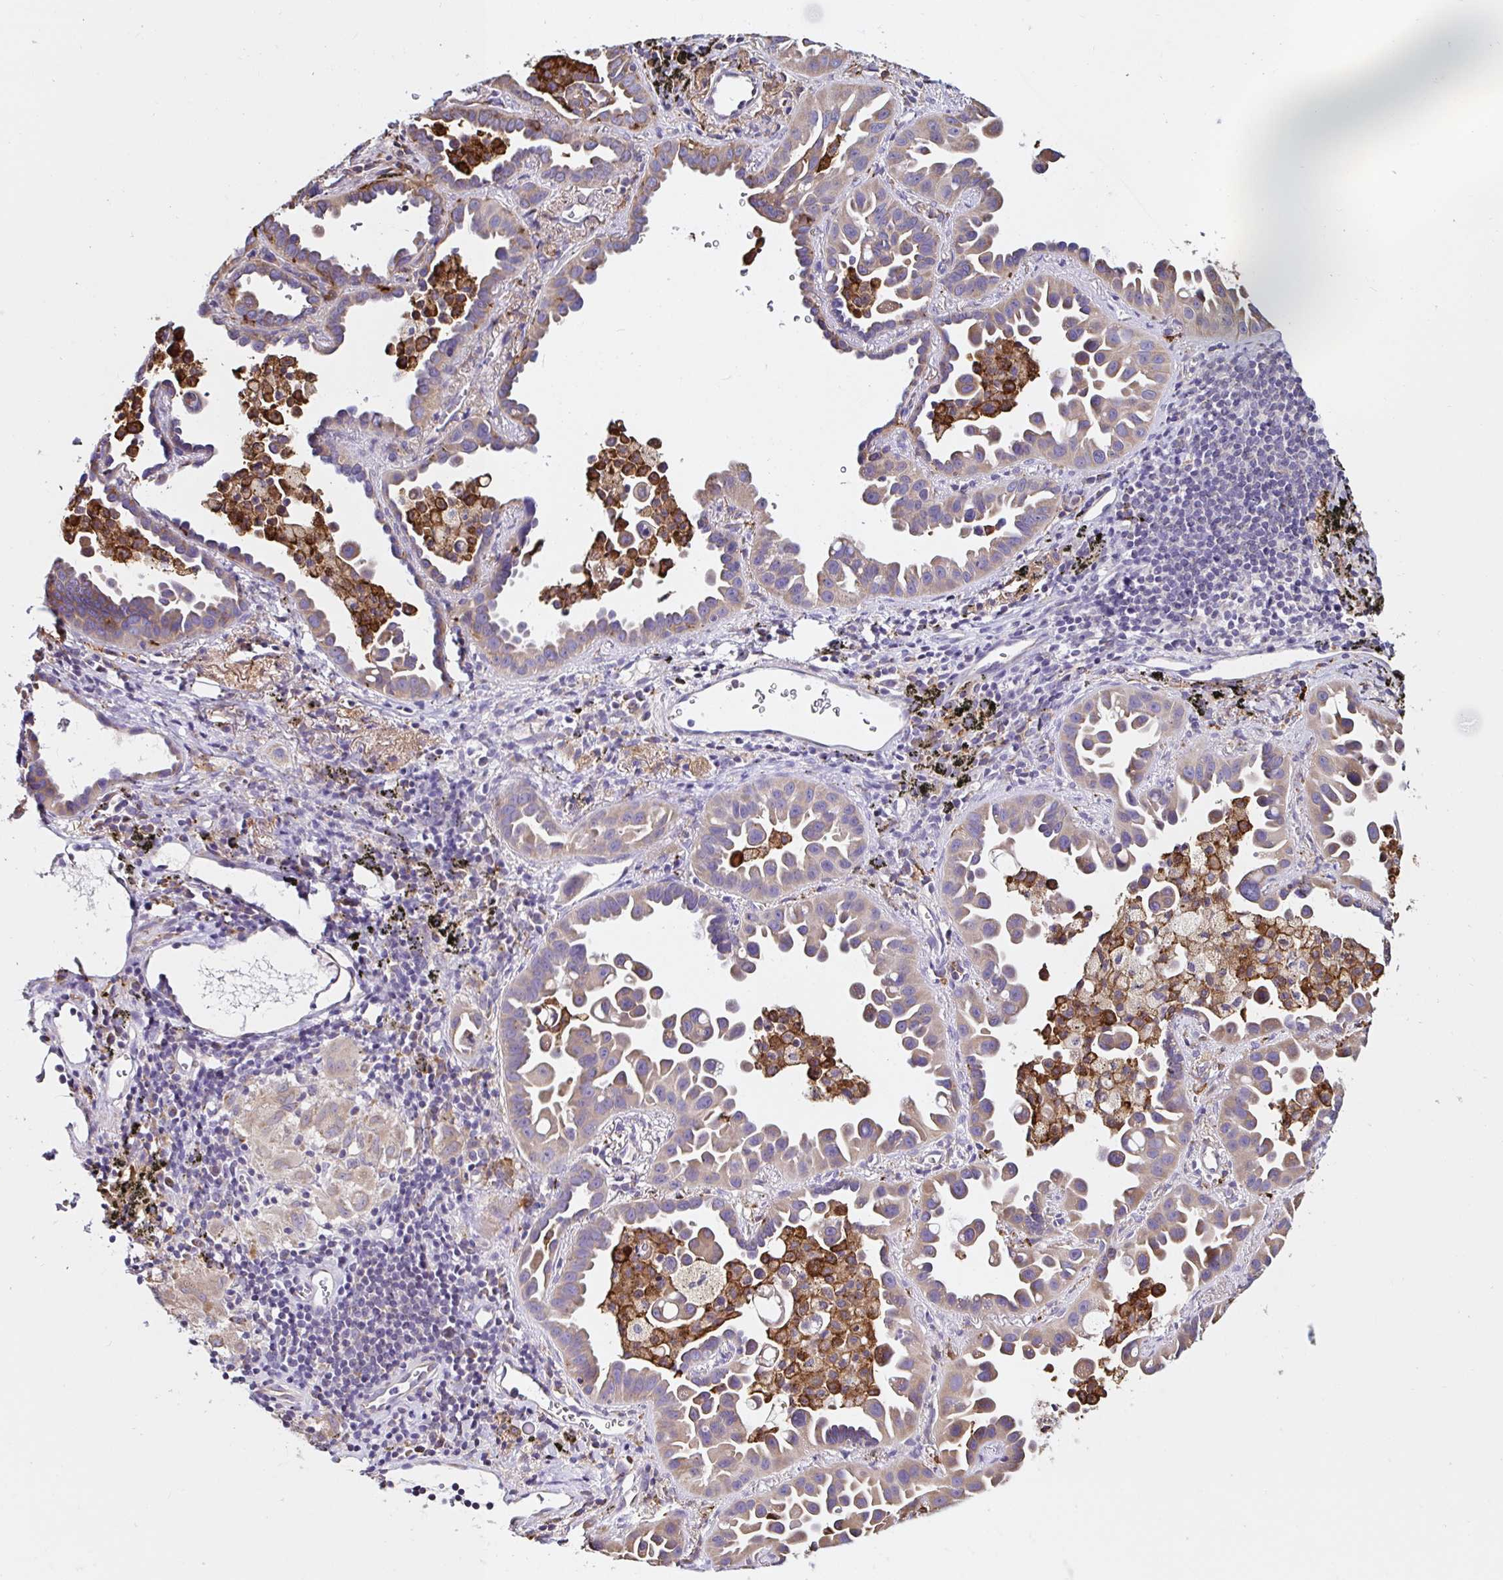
{"staining": {"intensity": "moderate", "quantity": "25%-75%", "location": "cytoplasmic/membranous"}, "tissue": "lung cancer", "cell_type": "Tumor cells", "image_type": "cancer", "snomed": [{"axis": "morphology", "description": "Adenocarcinoma, NOS"}, {"axis": "topography", "description": "Lung"}], "caption": "Immunohistochemical staining of human lung cancer shows medium levels of moderate cytoplasmic/membranous staining in approximately 25%-75% of tumor cells.", "gene": "MSR1", "patient": {"sex": "male", "age": 68}}